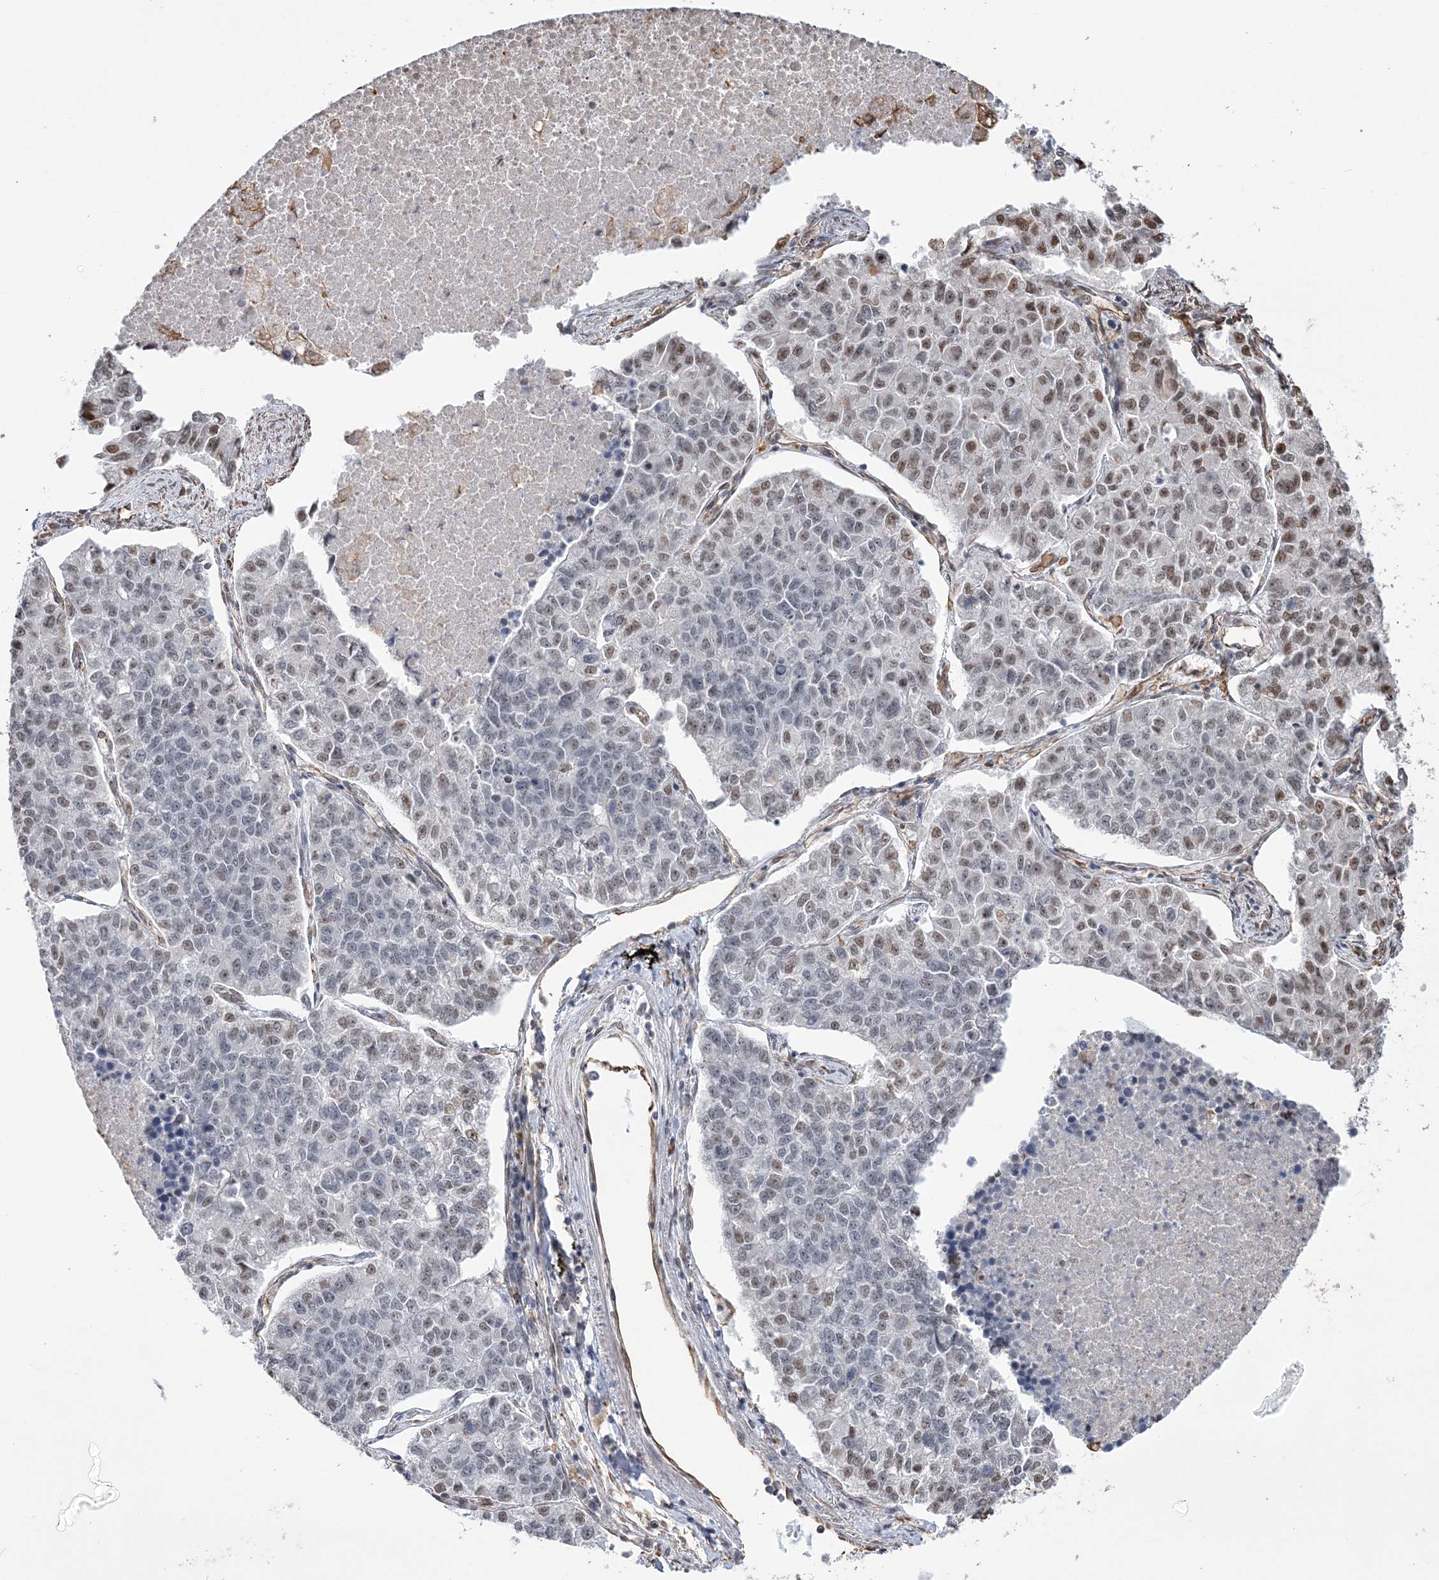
{"staining": {"intensity": "moderate", "quantity": "25%-75%", "location": "nuclear"}, "tissue": "lung cancer", "cell_type": "Tumor cells", "image_type": "cancer", "snomed": [{"axis": "morphology", "description": "Adenocarcinoma, NOS"}, {"axis": "topography", "description": "Lung"}], "caption": "Brown immunohistochemical staining in human lung adenocarcinoma exhibits moderate nuclear expression in about 25%-75% of tumor cells.", "gene": "ATP11B", "patient": {"sex": "male", "age": 49}}